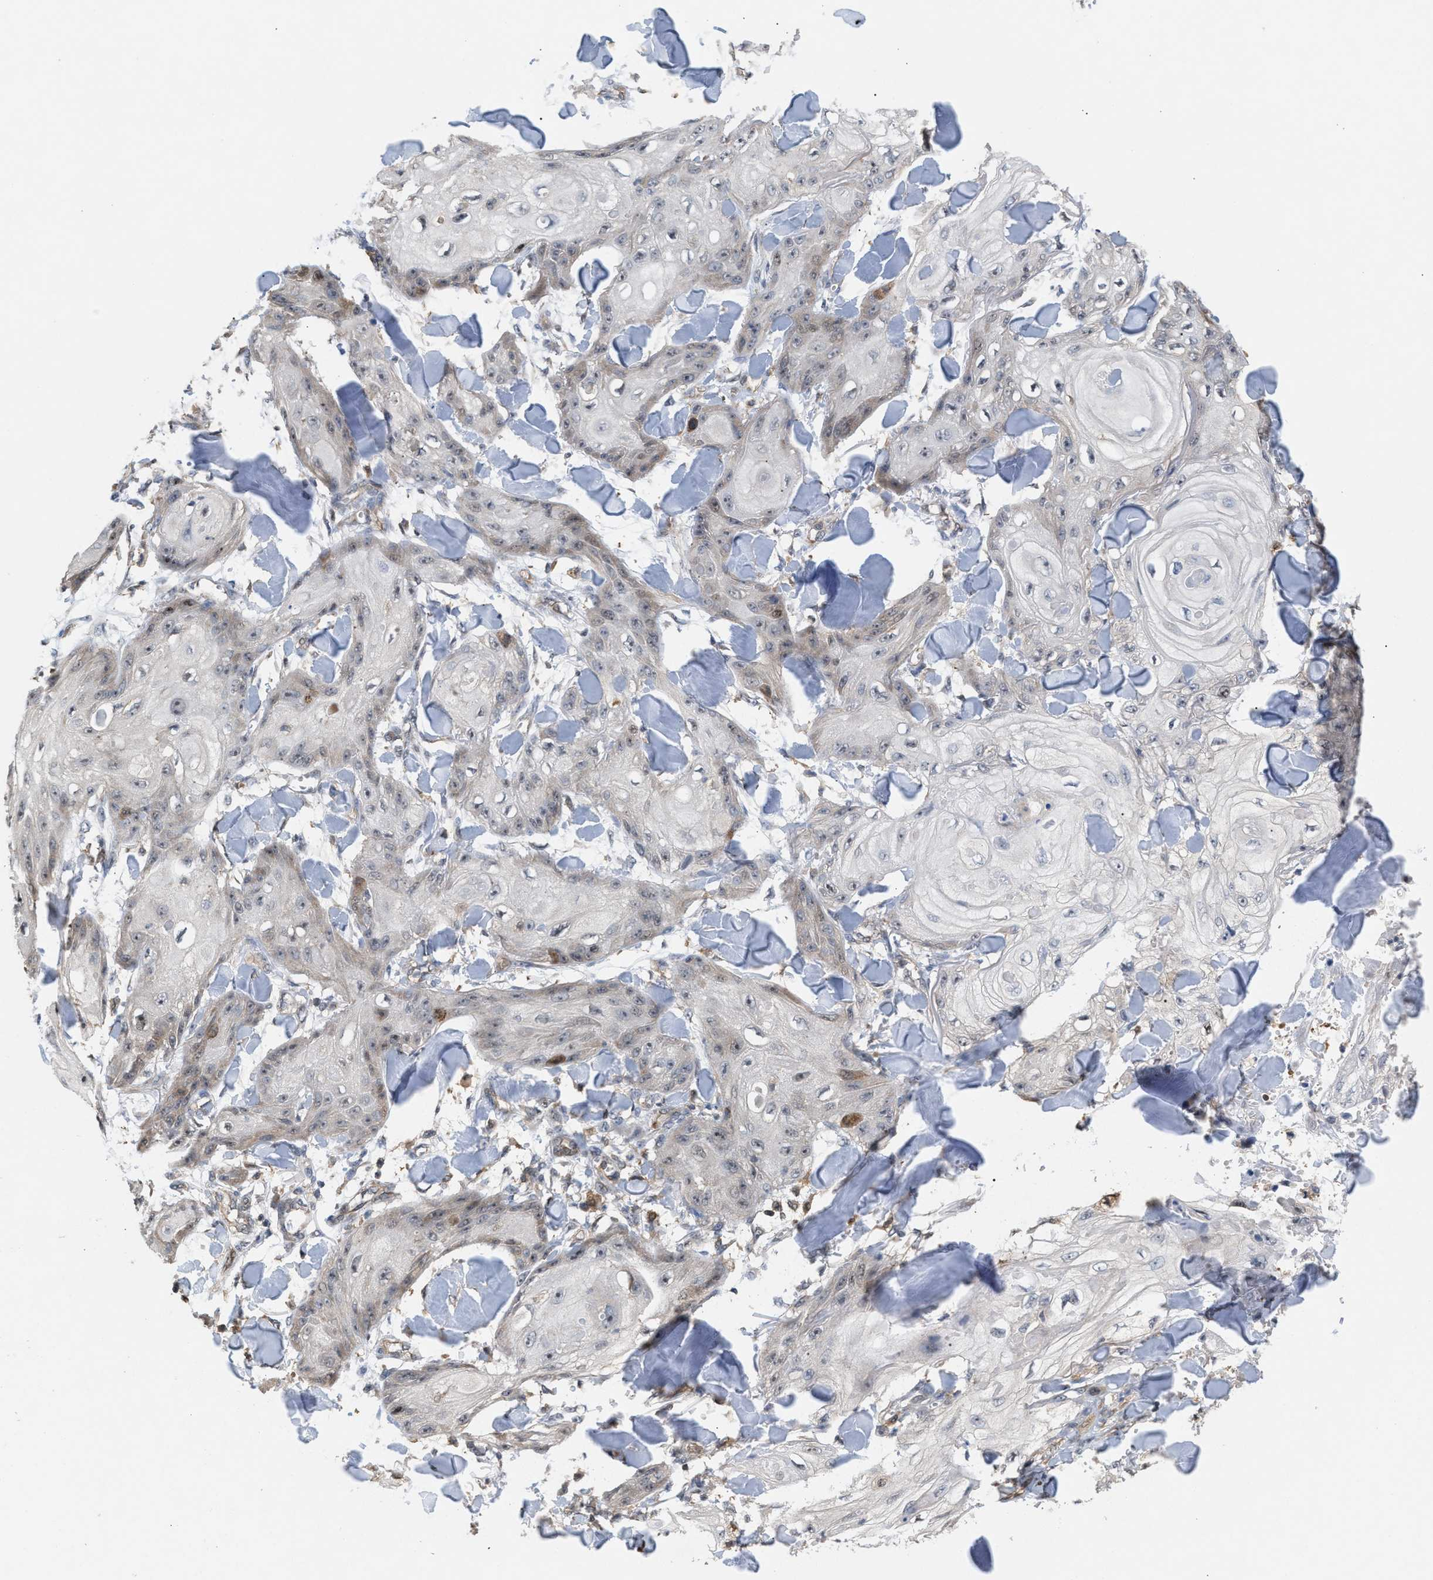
{"staining": {"intensity": "negative", "quantity": "none", "location": "none"}, "tissue": "skin cancer", "cell_type": "Tumor cells", "image_type": "cancer", "snomed": [{"axis": "morphology", "description": "Squamous cell carcinoma, NOS"}, {"axis": "topography", "description": "Skin"}], "caption": "Immunohistochemistry photomicrograph of neoplastic tissue: skin cancer stained with DAB (3,3'-diaminobenzidine) exhibits no significant protein positivity in tumor cells. (Stains: DAB immunohistochemistry (IHC) with hematoxylin counter stain, Microscopy: brightfield microscopy at high magnification).", "gene": "GLOD4", "patient": {"sex": "male", "age": 74}}